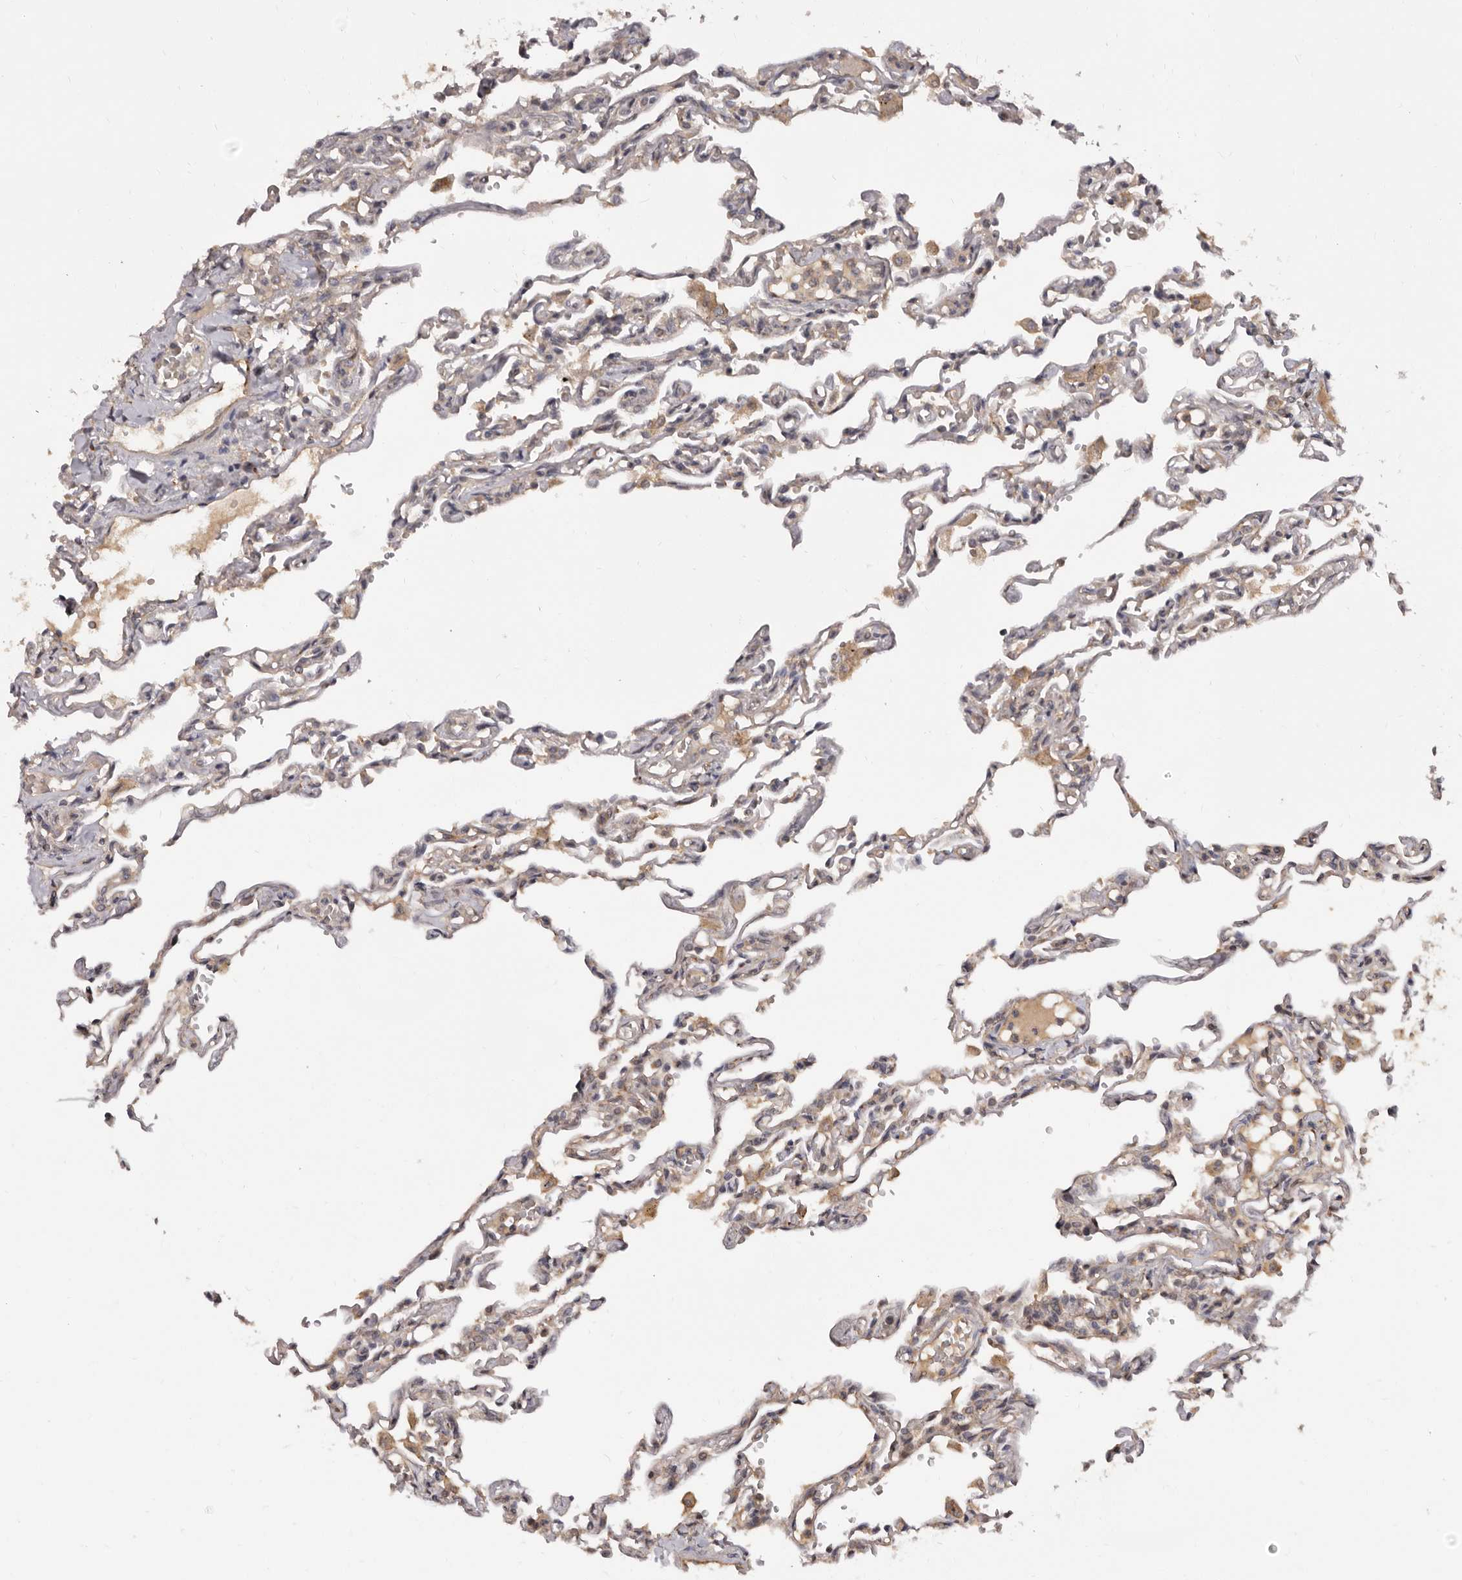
{"staining": {"intensity": "weak", "quantity": "25%-75%", "location": "cytoplasmic/membranous"}, "tissue": "lung", "cell_type": "Alveolar cells", "image_type": "normal", "snomed": [{"axis": "morphology", "description": "Normal tissue, NOS"}, {"axis": "topography", "description": "Lung"}], "caption": "Lung stained with DAB immunohistochemistry (IHC) displays low levels of weak cytoplasmic/membranous positivity in about 25%-75% of alveolar cells. Nuclei are stained in blue.", "gene": "INAVA", "patient": {"sex": "male", "age": 21}}